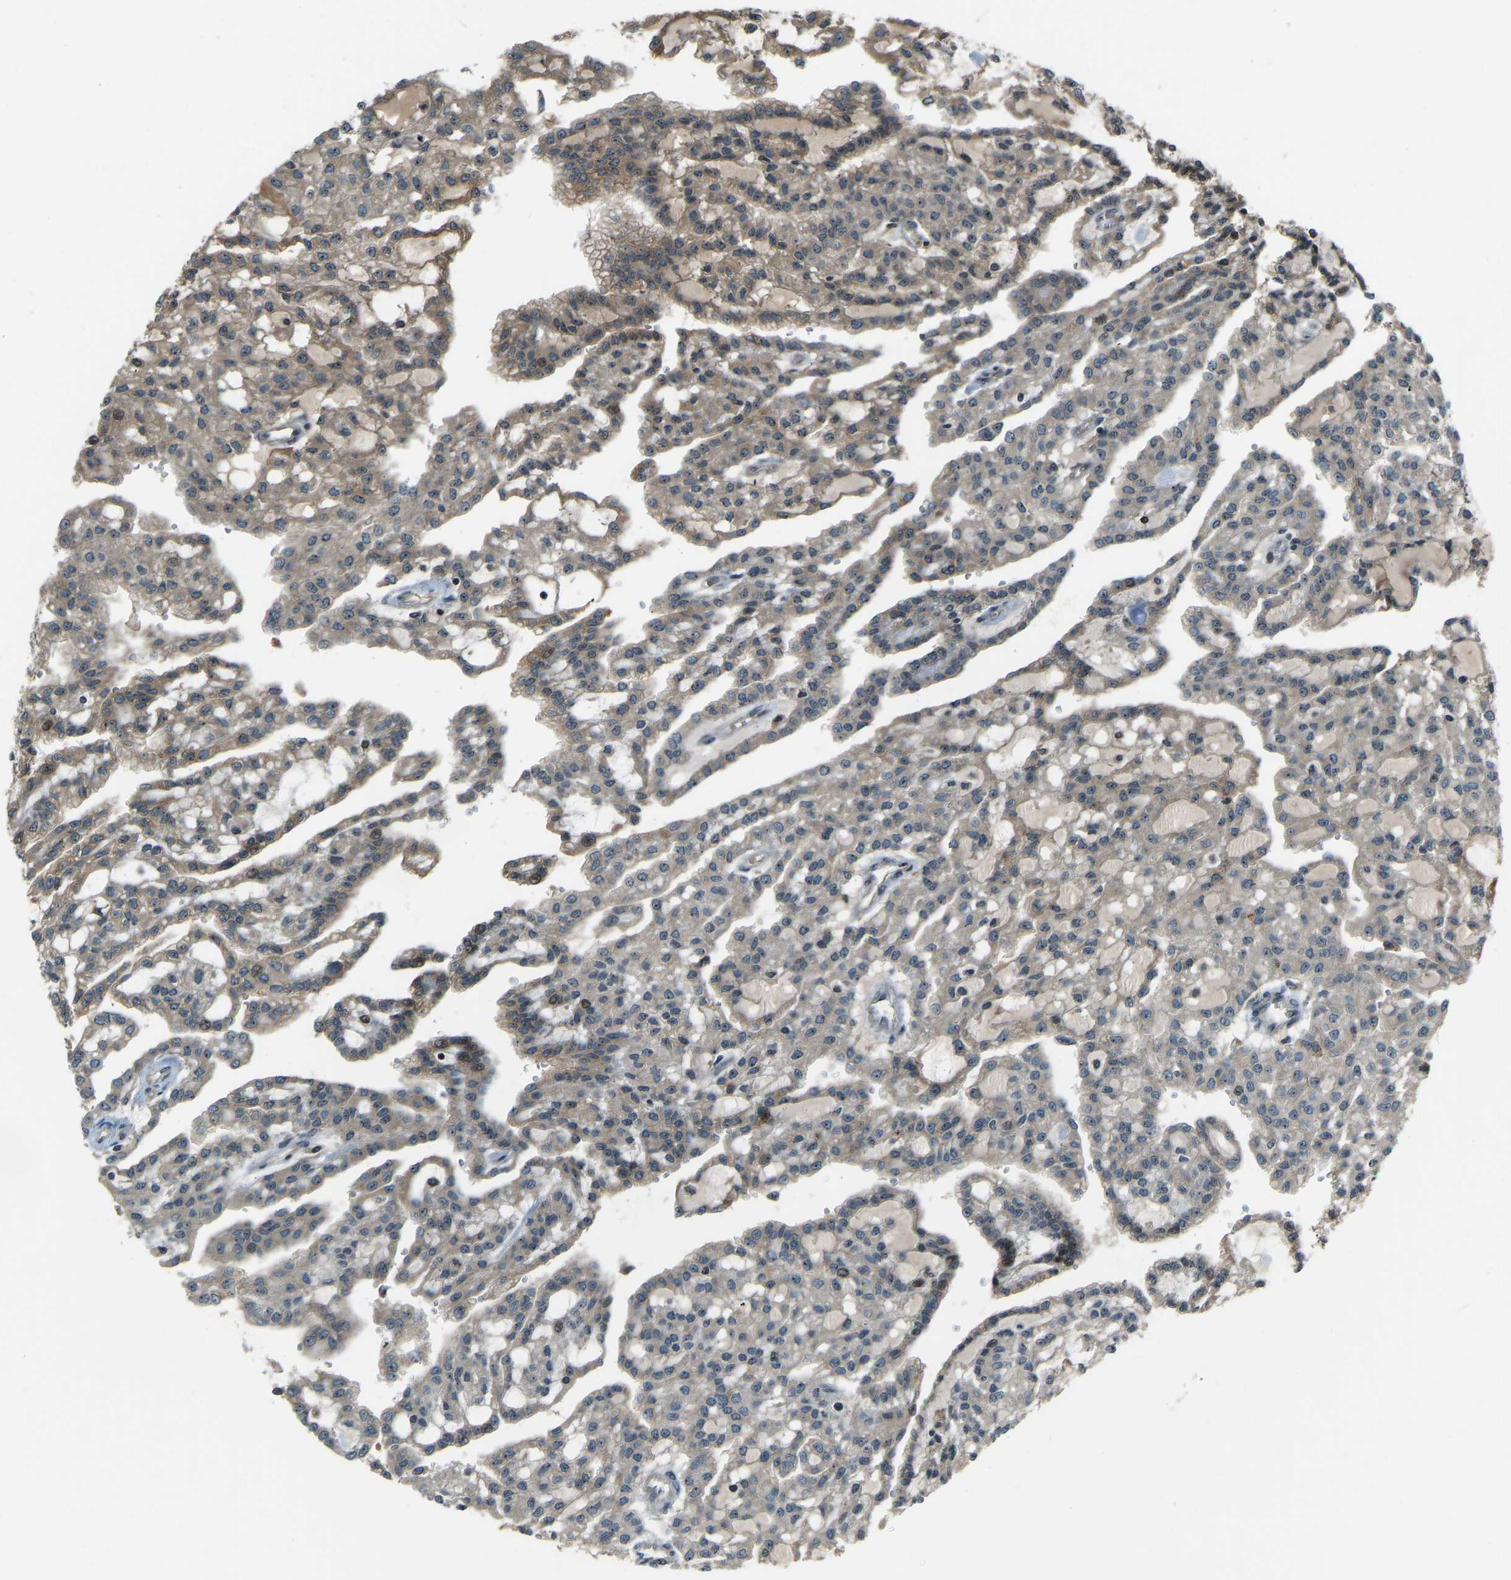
{"staining": {"intensity": "moderate", "quantity": "25%-75%", "location": "cytoplasmic/membranous"}, "tissue": "renal cancer", "cell_type": "Tumor cells", "image_type": "cancer", "snomed": [{"axis": "morphology", "description": "Adenocarcinoma, NOS"}, {"axis": "topography", "description": "Kidney"}], "caption": "Protein staining demonstrates moderate cytoplasmic/membranous staining in approximately 25%-75% of tumor cells in renal adenocarcinoma. (Stains: DAB in brown, nuclei in blue, Microscopy: brightfield microscopy at high magnification).", "gene": "SVOPL", "patient": {"sex": "male", "age": 63}}